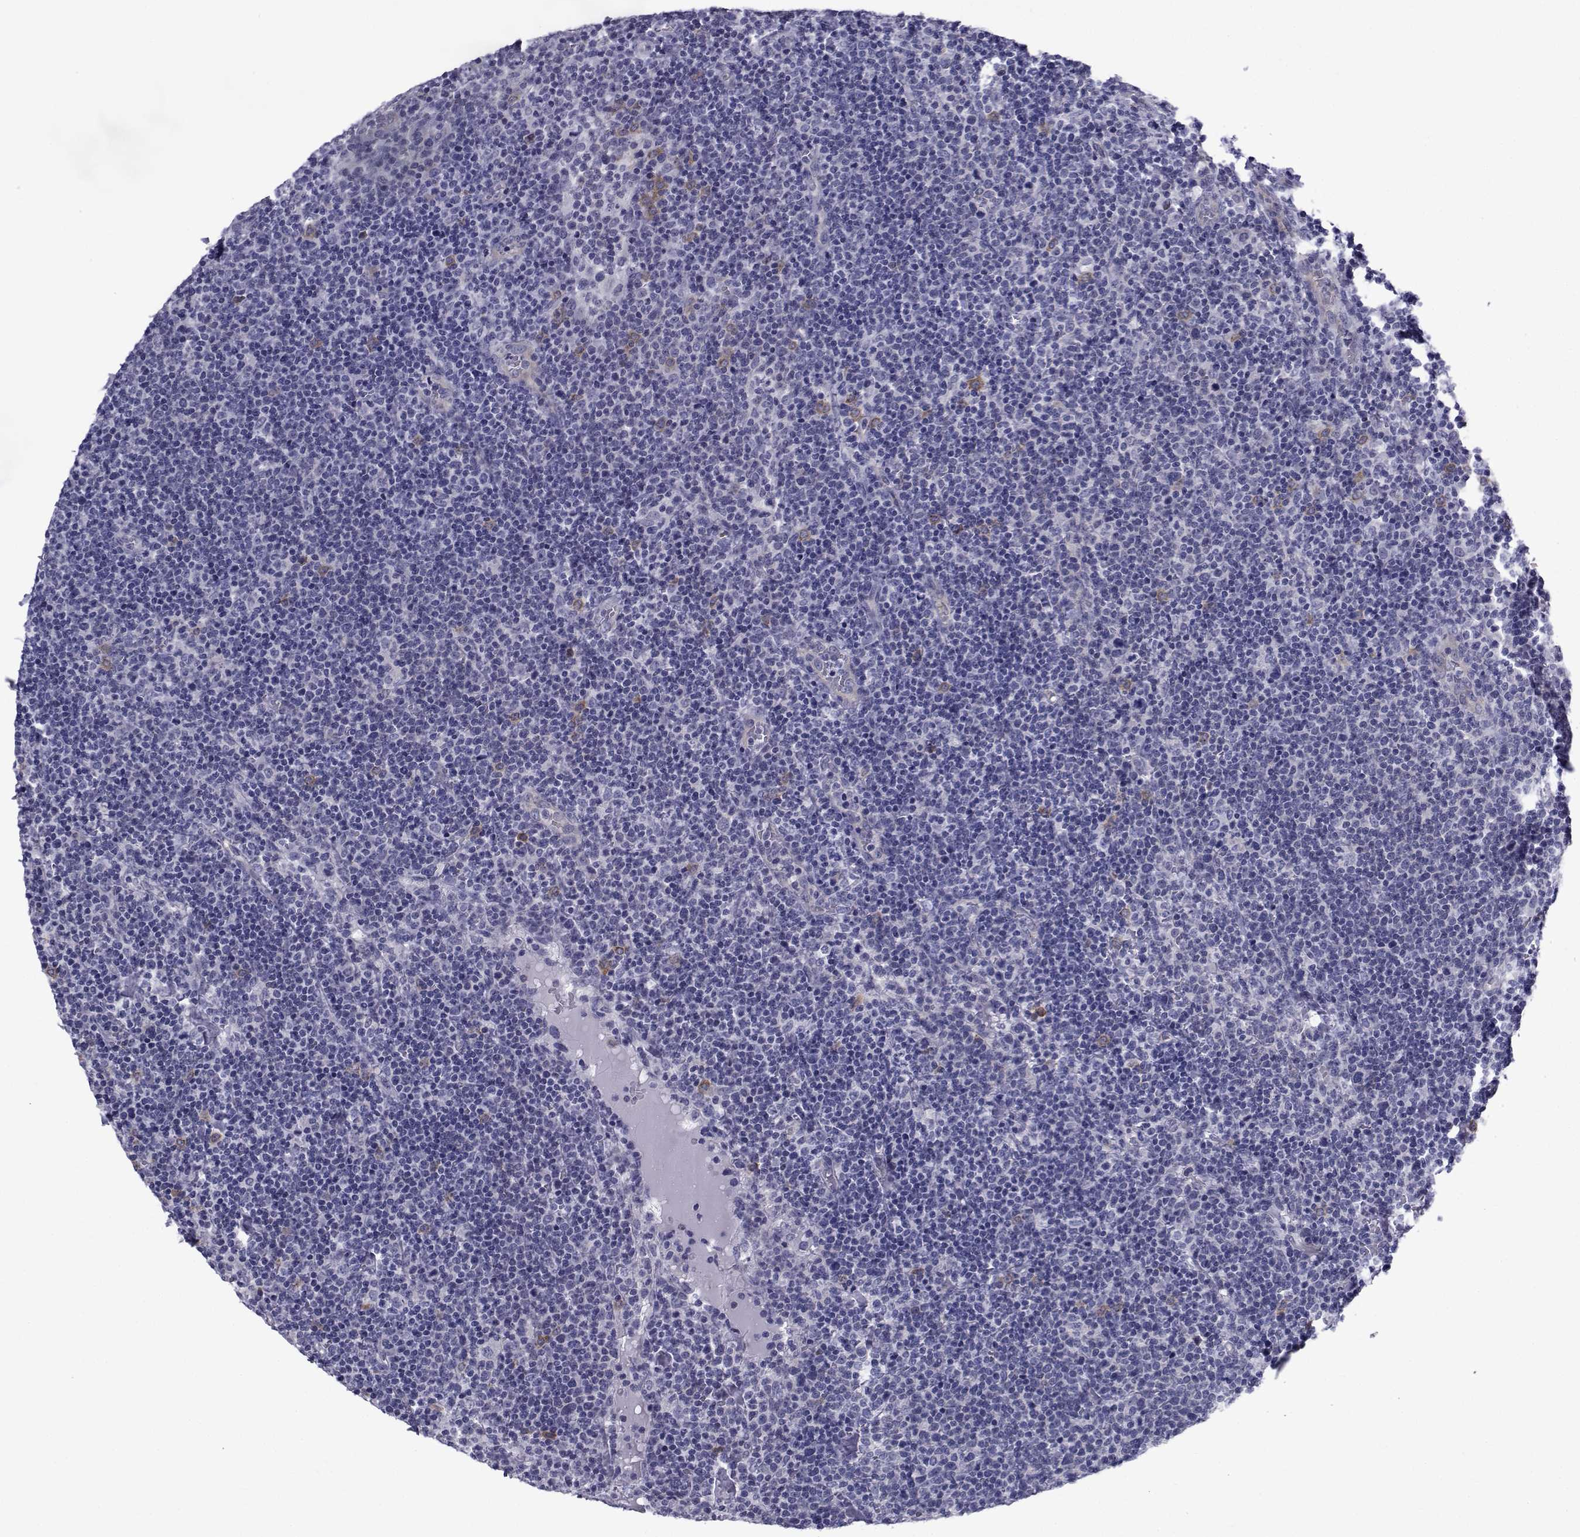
{"staining": {"intensity": "negative", "quantity": "none", "location": "none"}, "tissue": "lymphoma", "cell_type": "Tumor cells", "image_type": "cancer", "snomed": [{"axis": "morphology", "description": "Malignant lymphoma, non-Hodgkin's type, High grade"}, {"axis": "topography", "description": "Lymph node"}], "caption": "High power microscopy histopathology image of an immunohistochemistry (IHC) photomicrograph of lymphoma, revealing no significant staining in tumor cells.", "gene": "COL22A1", "patient": {"sex": "male", "age": 61}}